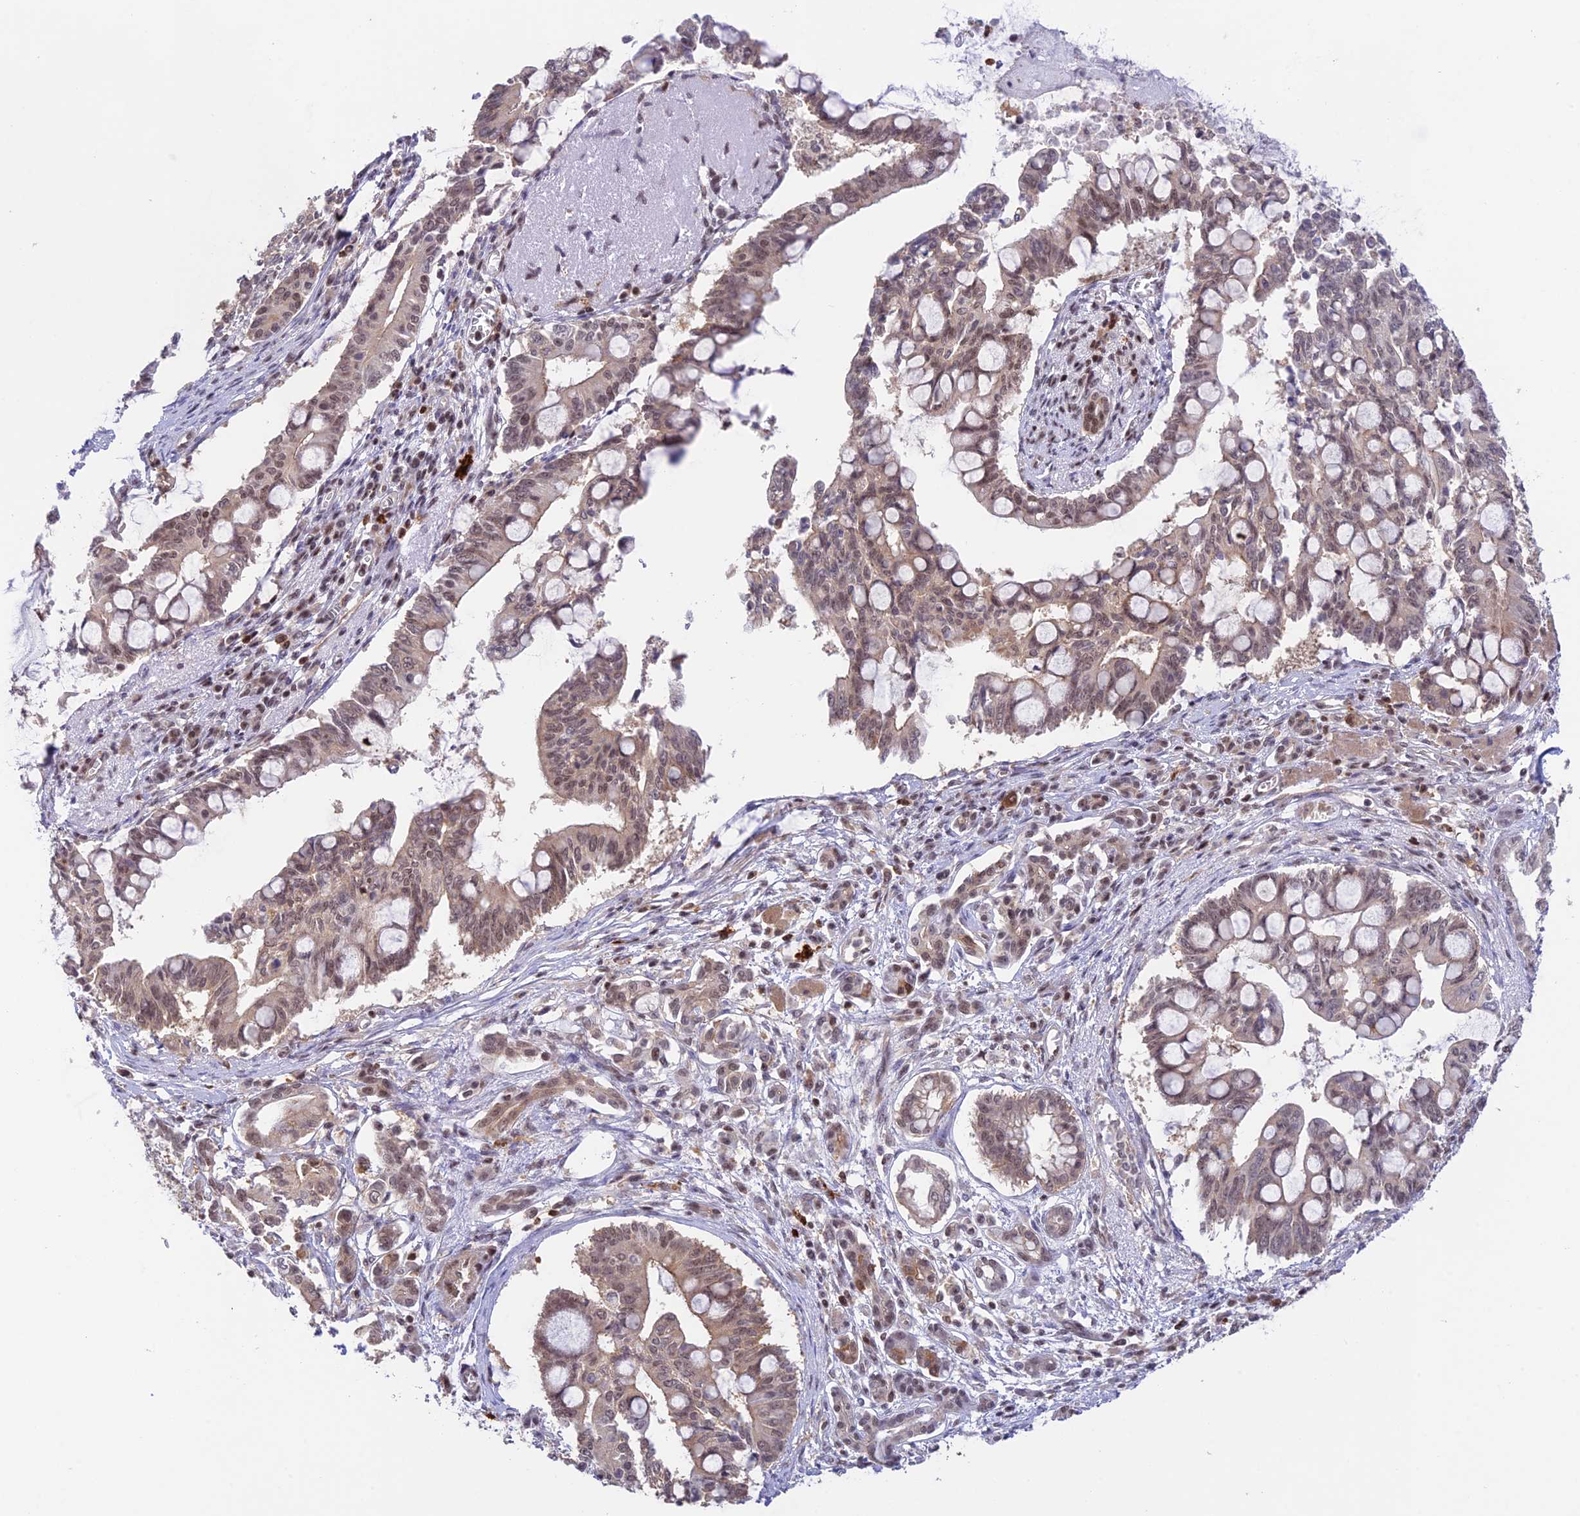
{"staining": {"intensity": "moderate", "quantity": ">75%", "location": "nuclear"}, "tissue": "pancreatic cancer", "cell_type": "Tumor cells", "image_type": "cancer", "snomed": [{"axis": "morphology", "description": "Adenocarcinoma, NOS"}, {"axis": "topography", "description": "Pancreas"}], "caption": "Pancreatic adenocarcinoma tissue exhibits moderate nuclear staining in approximately >75% of tumor cells", "gene": "THAP11", "patient": {"sex": "male", "age": 68}}